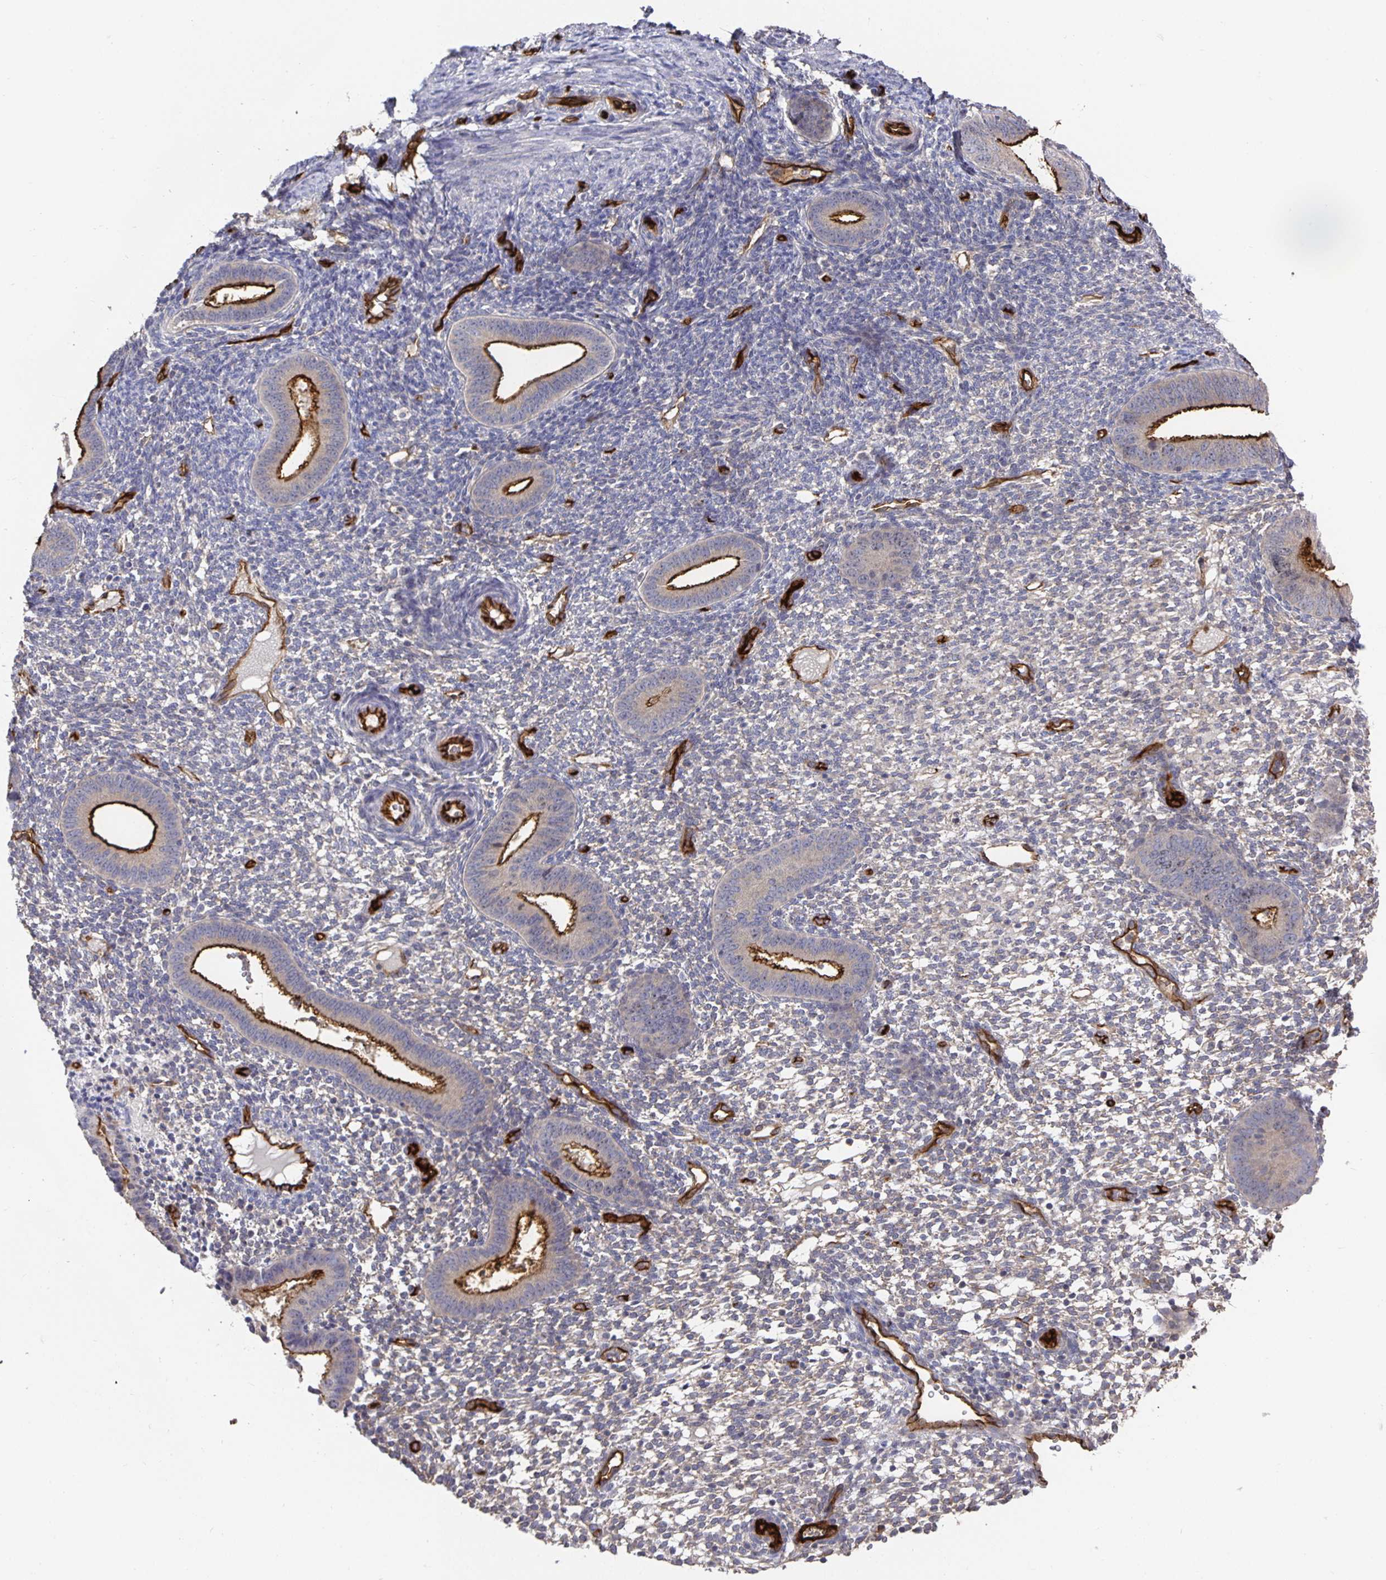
{"staining": {"intensity": "weak", "quantity": "25%-75%", "location": "cytoplasmic/membranous"}, "tissue": "endometrium", "cell_type": "Cells in endometrial stroma", "image_type": "normal", "snomed": [{"axis": "morphology", "description": "Normal tissue, NOS"}, {"axis": "topography", "description": "Endometrium"}], "caption": "Brown immunohistochemical staining in benign endometrium reveals weak cytoplasmic/membranous positivity in about 25%-75% of cells in endometrial stroma.", "gene": "PODXL", "patient": {"sex": "female", "age": 40}}